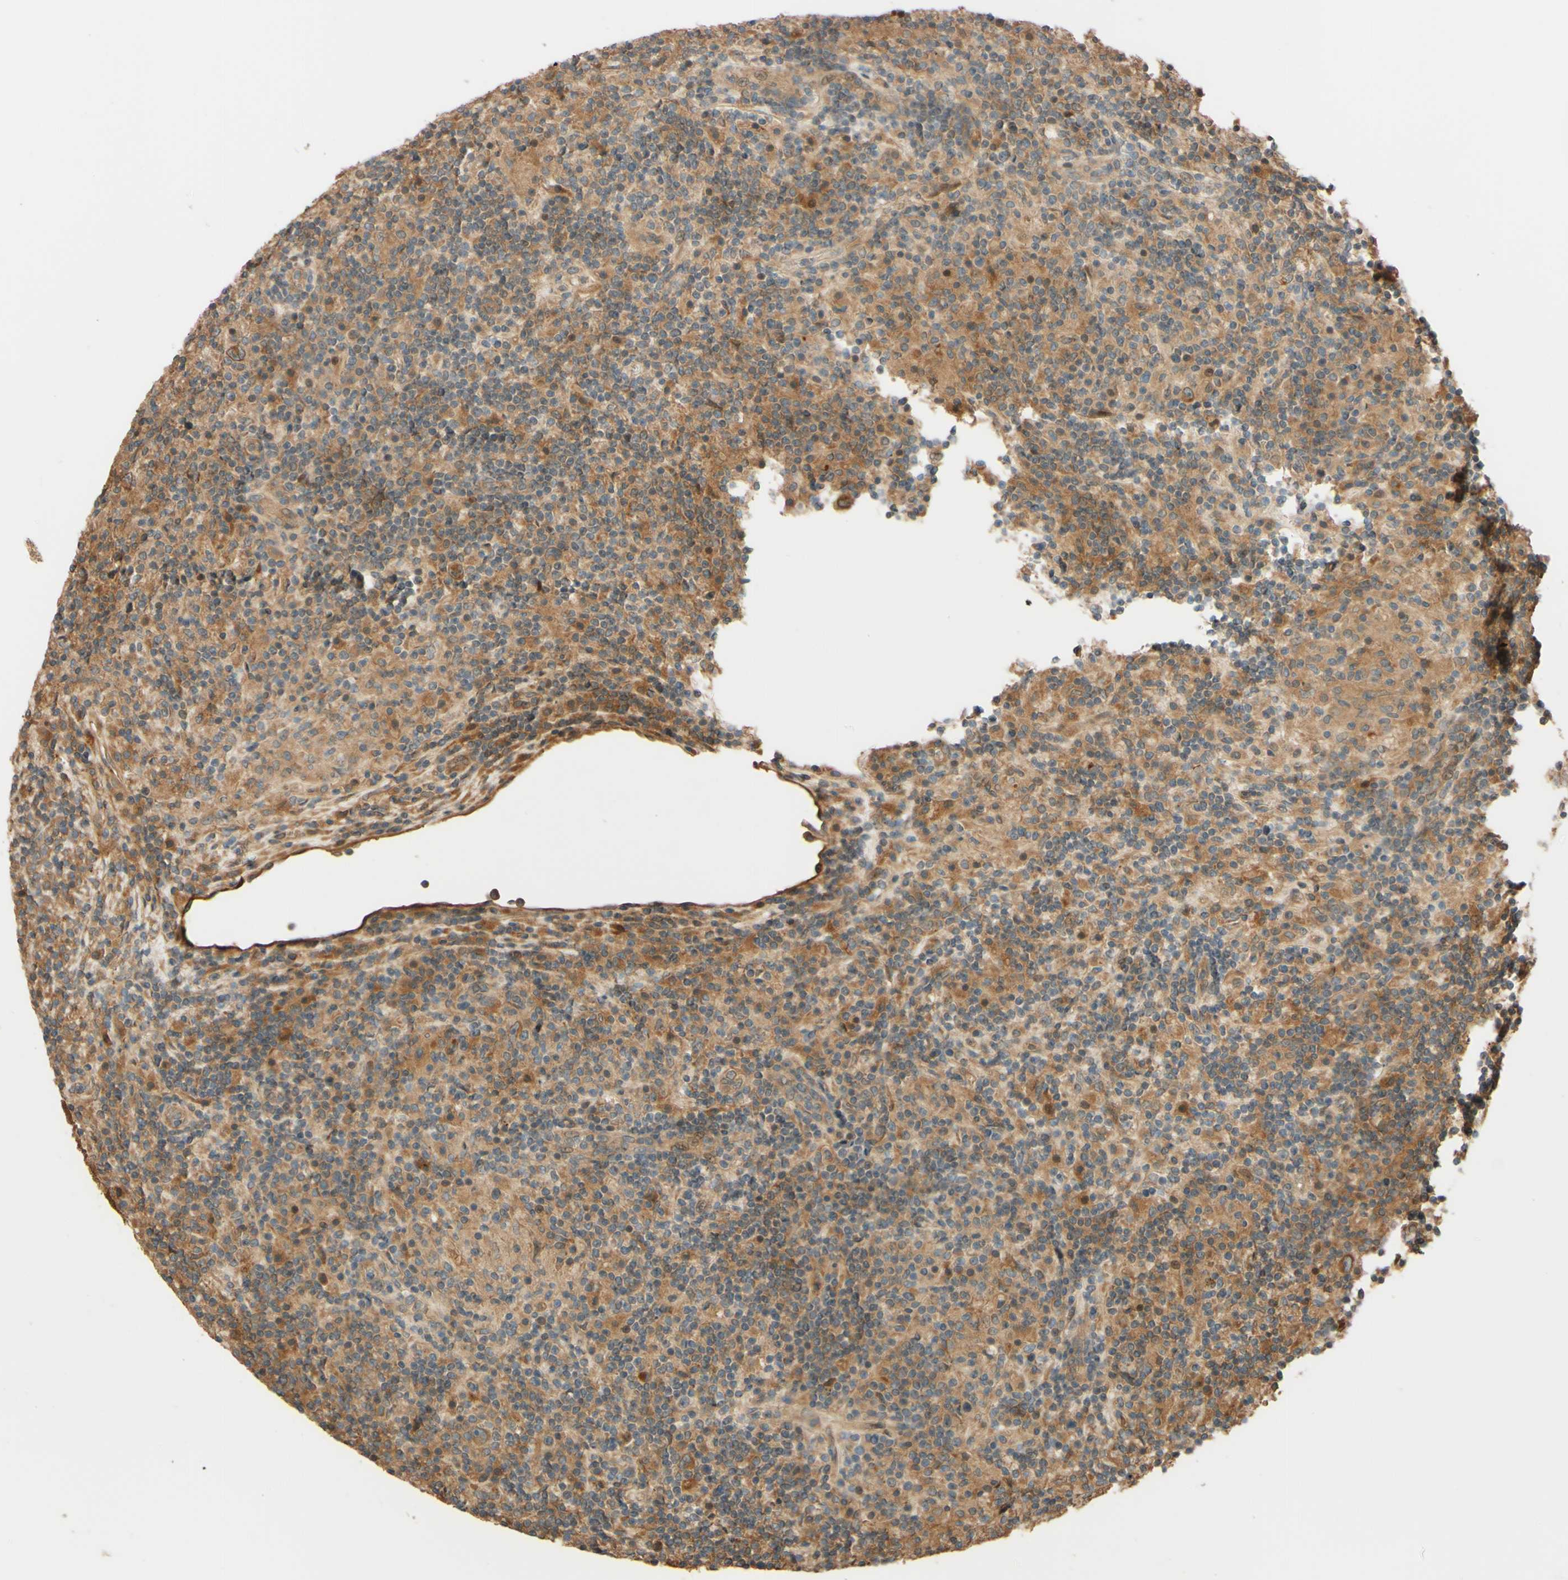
{"staining": {"intensity": "weak", "quantity": ">75%", "location": "cytoplasmic/membranous"}, "tissue": "lymphoma", "cell_type": "Tumor cells", "image_type": "cancer", "snomed": [{"axis": "morphology", "description": "Hodgkin's disease, NOS"}, {"axis": "topography", "description": "Lymph node"}], "caption": "Hodgkin's disease stained with a protein marker displays weak staining in tumor cells.", "gene": "RNF19A", "patient": {"sex": "male", "age": 70}}